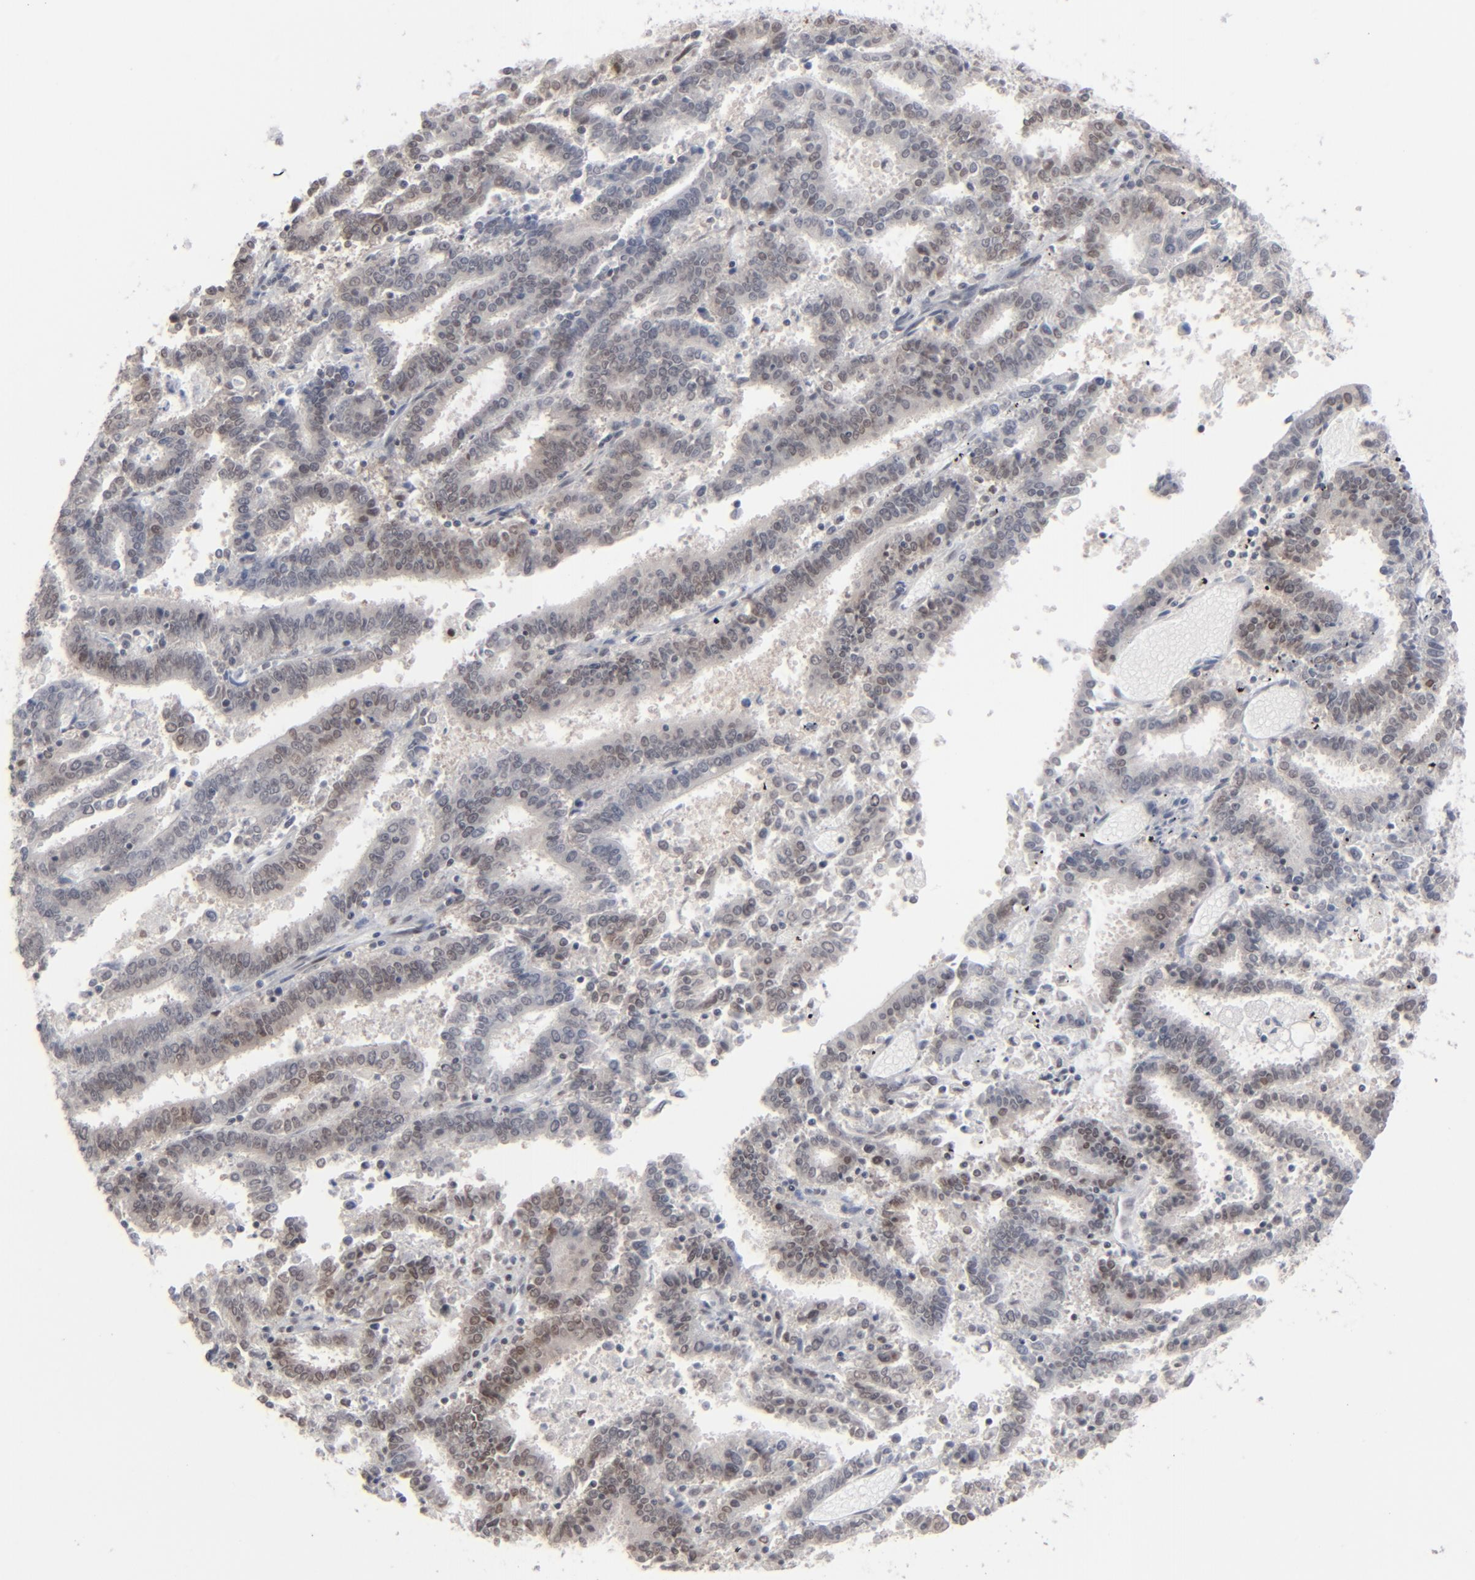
{"staining": {"intensity": "weak", "quantity": ">75%", "location": "nuclear"}, "tissue": "endometrial cancer", "cell_type": "Tumor cells", "image_type": "cancer", "snomed": [{"axis": "morphology", "description": "Adenocarcinoma, NOS"}, {"axis": "topography", "description": "Uterus"}], "caption": "About >75% of tumor cells in endometrial cancer exhibit weak nuclear protein positivity as visualized by brown immunohistochemical staining.", "gene": "IRF9", "patient": {"sex": "female", "age": 83}}